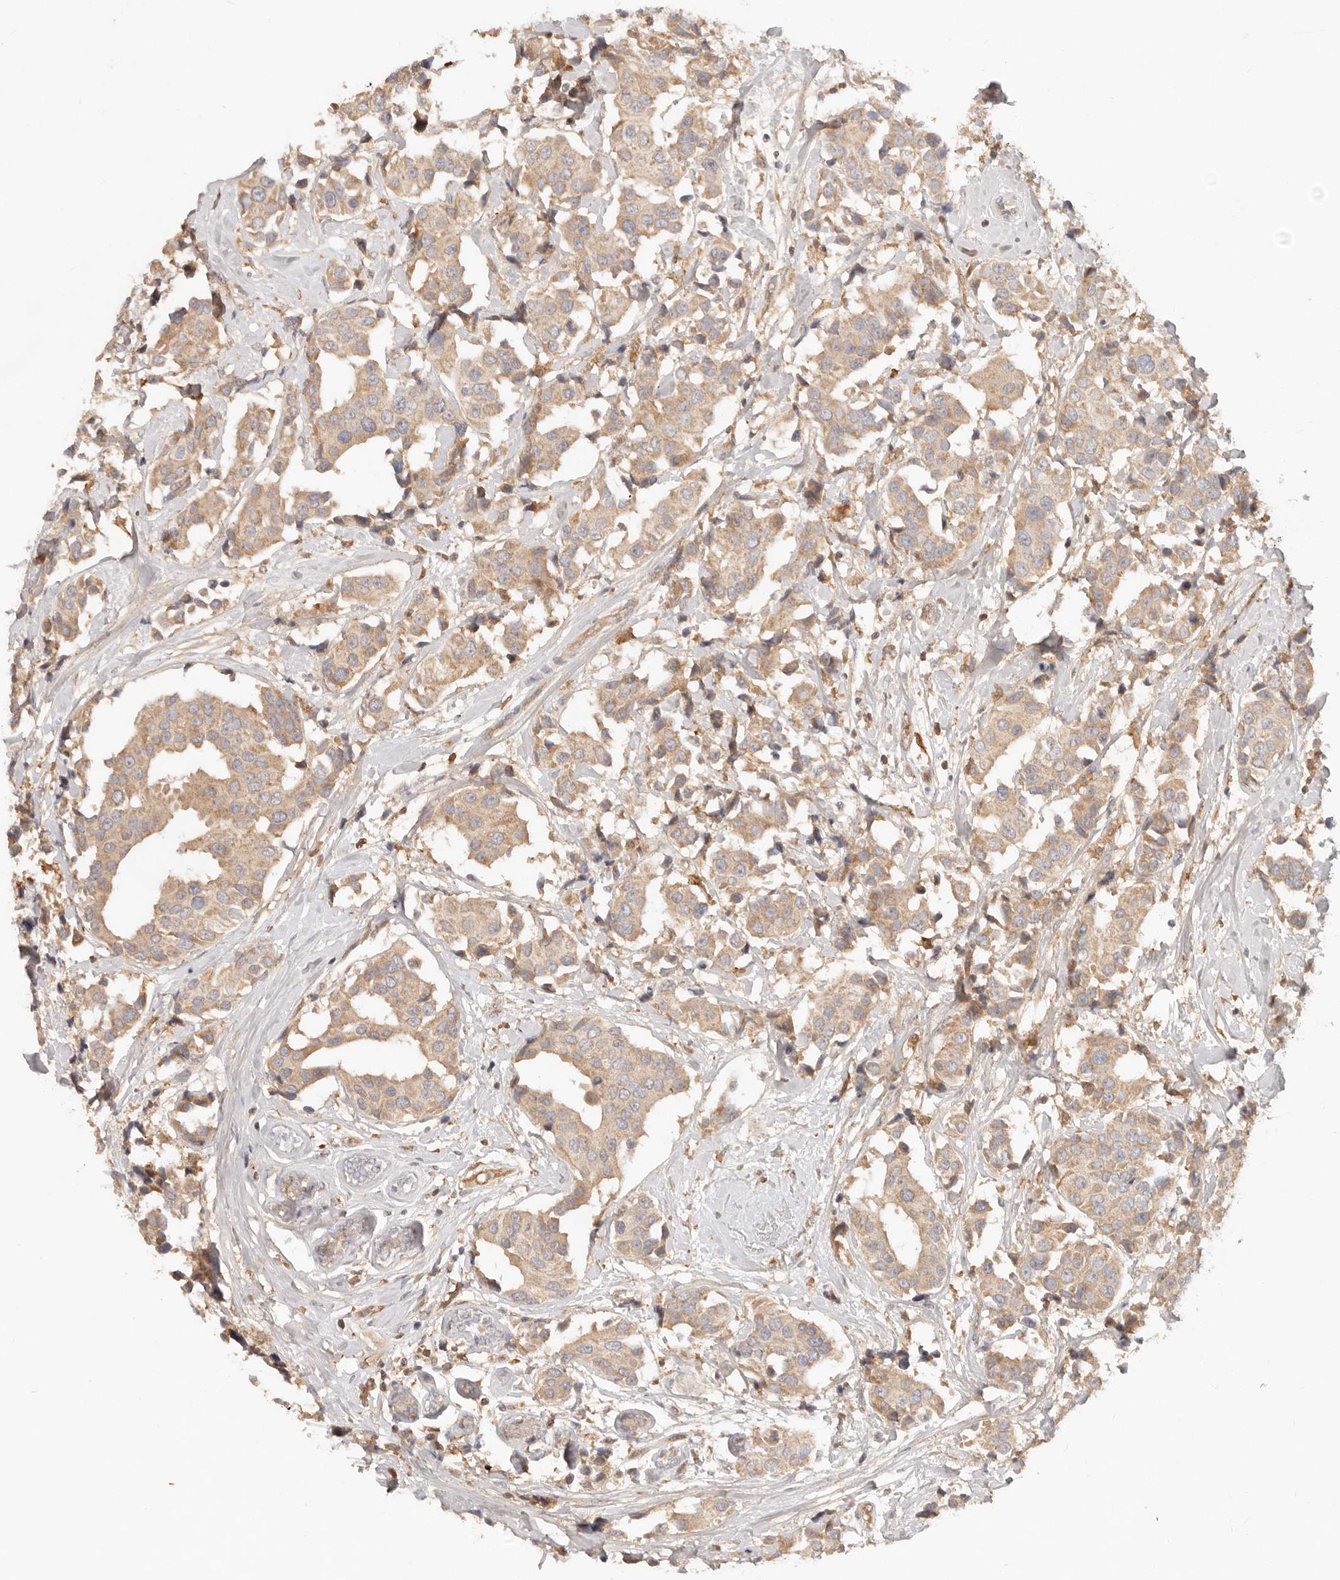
{"staining": {"intensity": "weak", "quantity": ">75%", "location": "cytoplasmic/membranous"}, "tissue": "breast cancer", "cell_type": "Tumor cells", "image_type": "cancer", "snomed": [{"axis": "morphology", "description": "Normal tissue, NOS"}, {"axis": "morphology", "description": "Duct carcinoma"}, {"axis": "topography", "description": "Breast"}], "caption": "DAB (3,3'-diaminobenzidine) immunohistochemical staining of breast cancer (infiltrating ductal carcinoma) shows weak cytoplasmic/membranous protein expression in approximately >75% of tumor cells.", "gene": "NECAP2", "patient": {"sex": "female", "age": 39}}